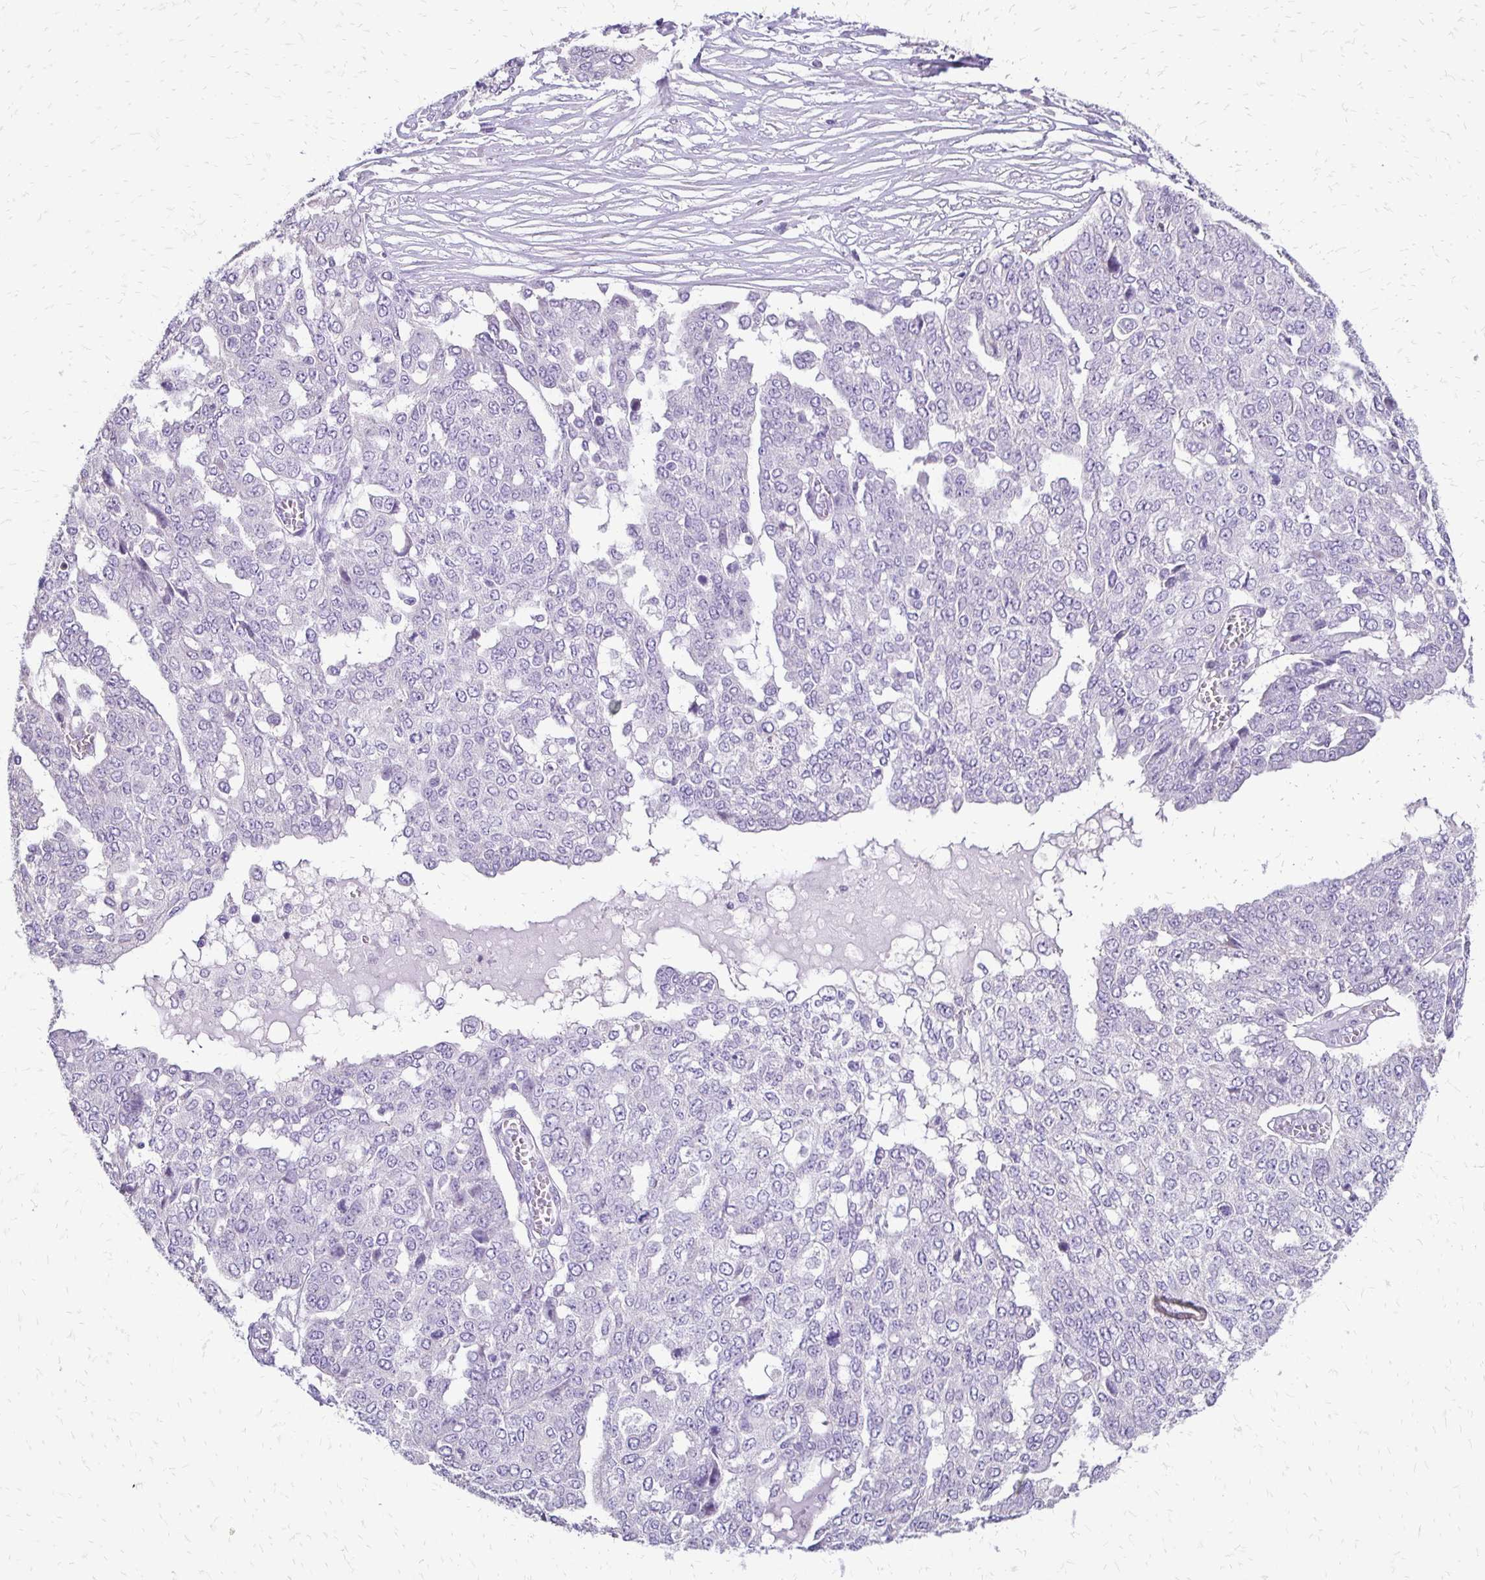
{"staining": {"intensity": "negative", "quantity": "none", "location": "none"}, "tissue": "ovarian cancer", "cell_type": "Tumor cells", "image_type": "cancer", "snomed": [{"axis": "morphology", "description": "Cystadenocarcinoma, serous, NOS"}, {"axis": "topography", "description": "Soft tissue"}, {"axis": "topography", "description": "Ovary"}], "caption": "Immunohistochemistry photomicrograph of neoplastic tissue: serous cystadenocarcinoma (ovarian) stained with DAB reveals no significant protein positivity in tumor cells. The staining was performed using DAB (3,3'-diaminobenzidine) to visualize the protein expression in brown, while the nuclei were stained in blue with hematoxylin (Magnification: 20x).", "gene": "ALPG", "patient": {"sex": "female", "age": 57}}